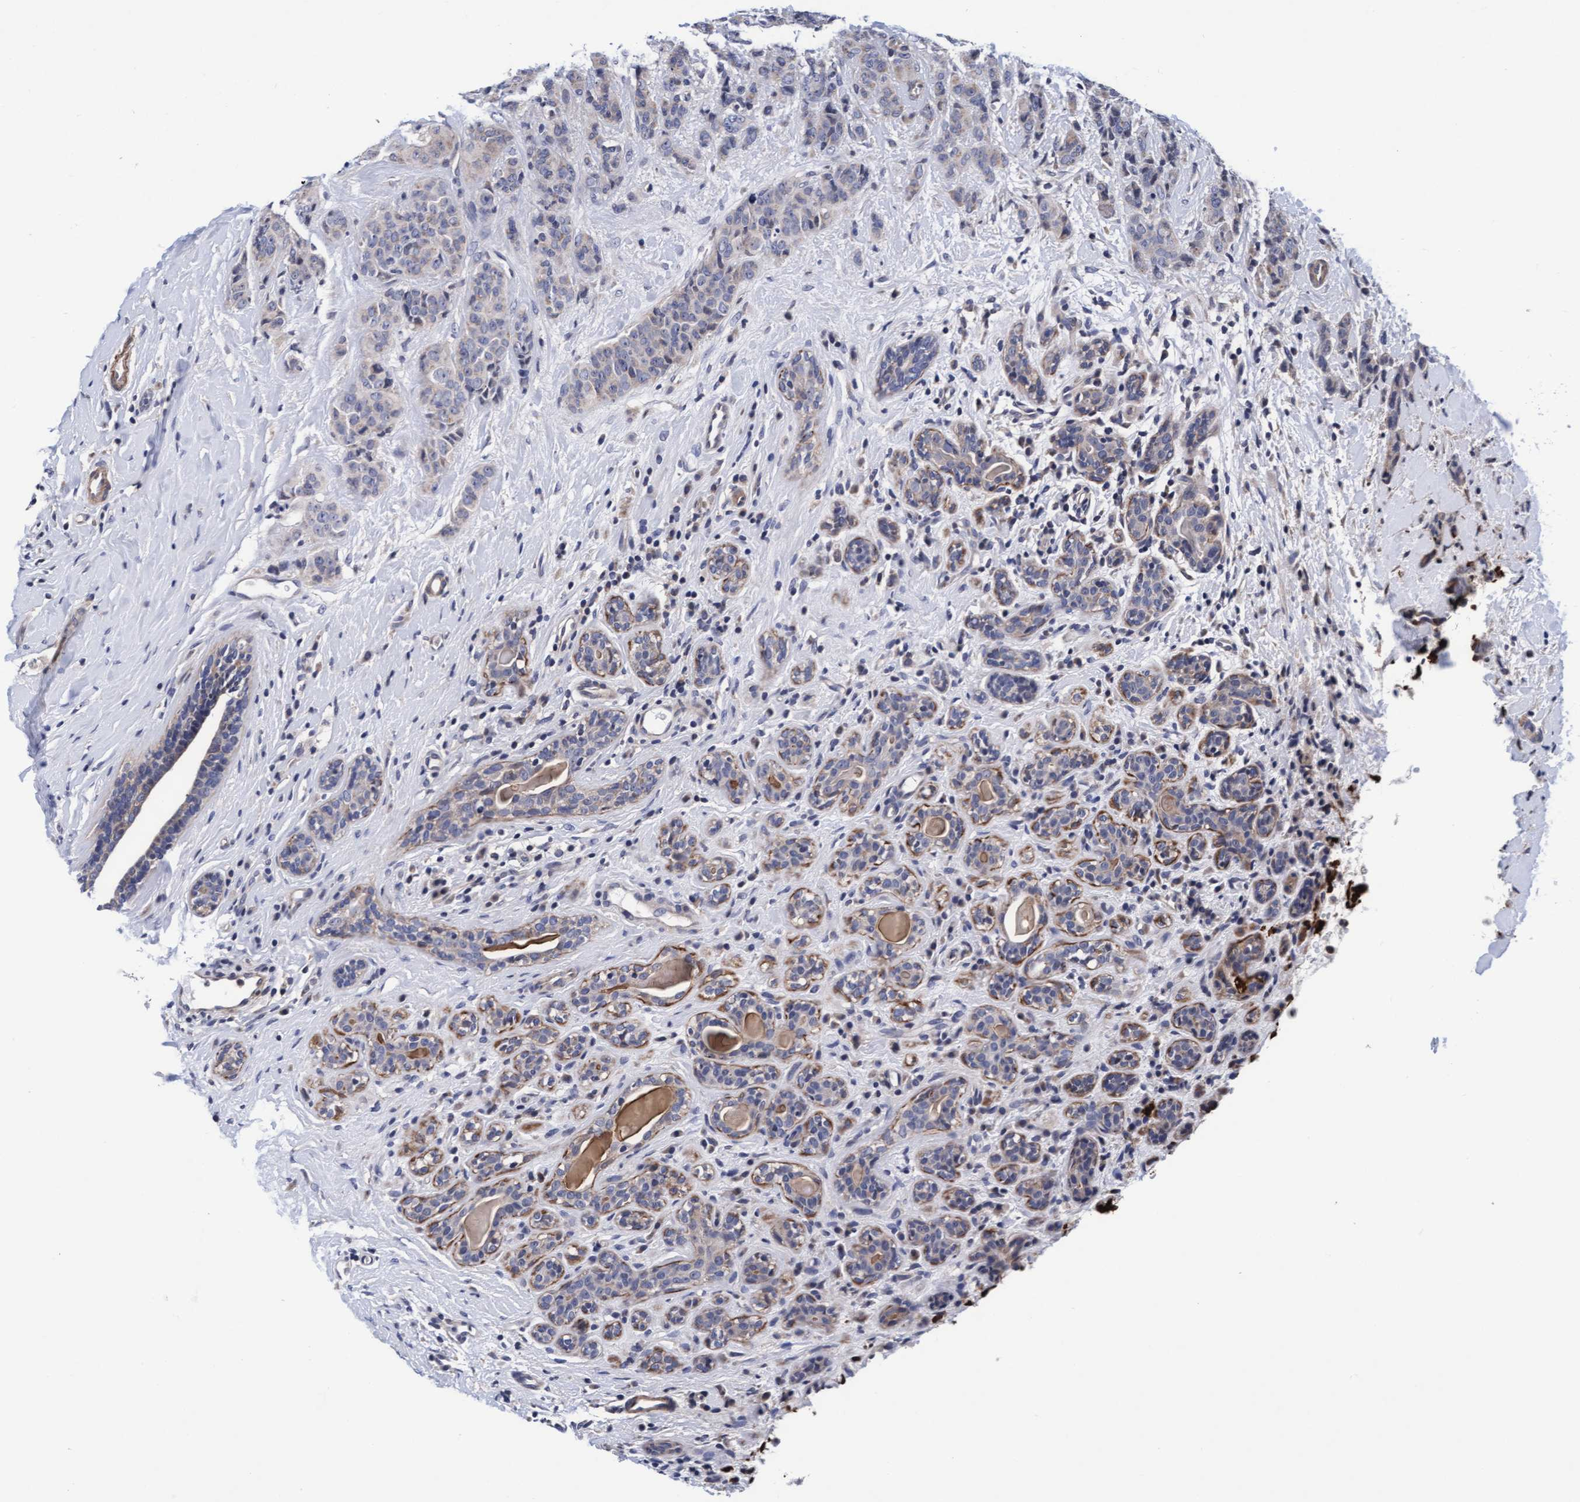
{"staining": {"intensity": "weak", "quantity": "<25%", "location": "cytoplasmic/membranous"}, "tissue": "breast cancer", "cell_type": "Tumor cells", "image_type": "cancer", "snomed": [{"axis": "morphology", "description": "Normal tissue, NOS"}, {"axis": "morphology", "description": "Duct carcinoma"}, {"axis": "topography", "description": "Breast"}], "caption": "A micrograph of human invasive ductal carcinoma (breast) is negative for staining in tumor cells.", "gene": "EFCAB13", "patient": {"sex": "female", "age": 40}}